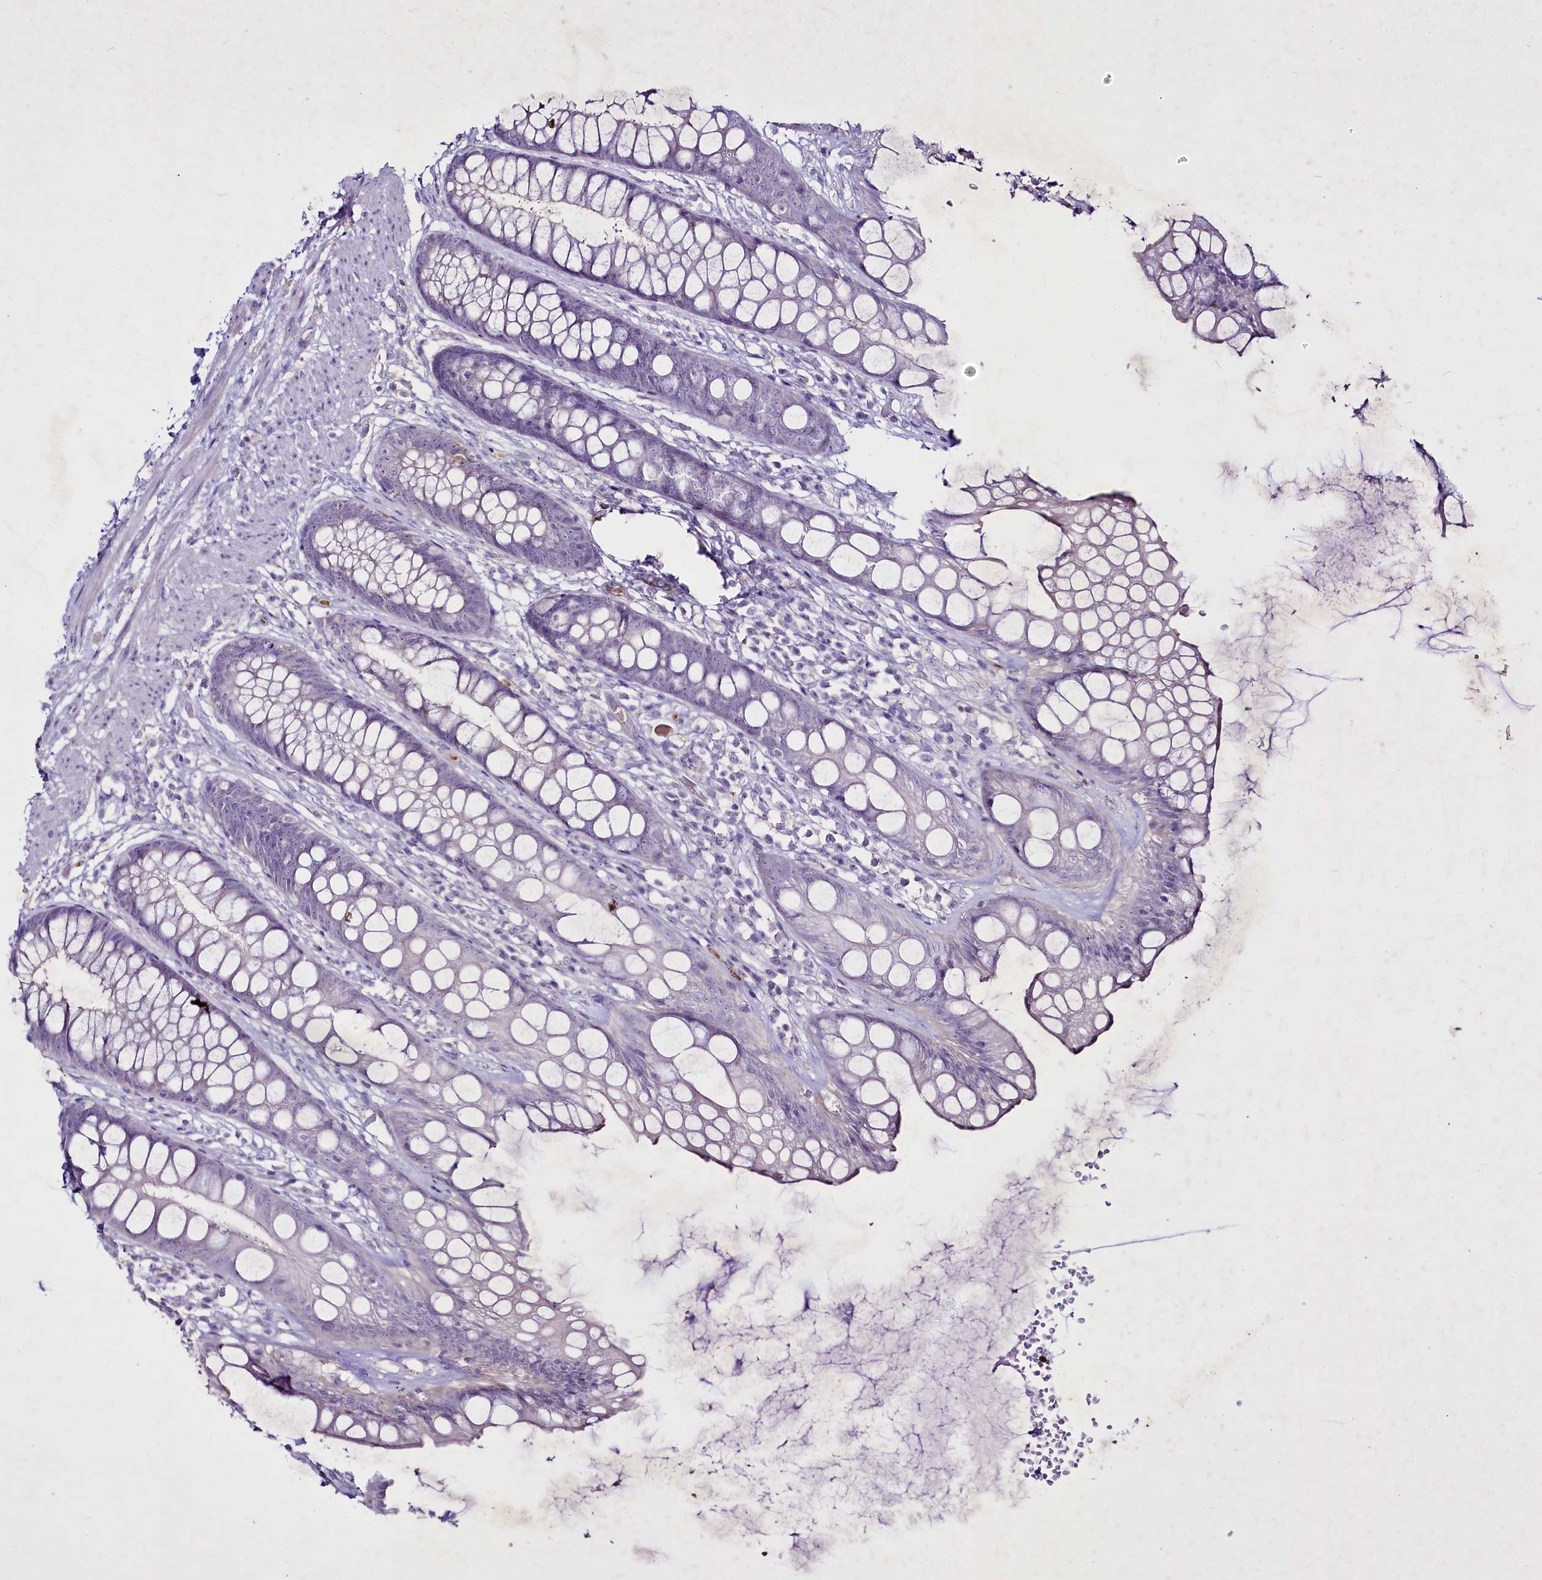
{"staining": {"intensity": "negative", "quantity": "none", "location": "none"}, "tissue": "rectum", "cell_type": "Glandular cells", "image_type": "normal", "snomed": [{"axis": "morphology", "description": "Normal tissue, NOS"}, {"axis": "topography", "description": "Rectum"}], "caption": "Immunohistochemistry photomicrograph of benign rectum: rectum stained with DAB (3,3'-diaminobenzidine) demonstrates no significant protein staining in glandular cells. (DAB (3,3'-diaminobenzidine) IHC visualized using brightfield microscopy, high magnification).", "gene": "FAM209B", "patient": {"sex": "male", "age": 74}}